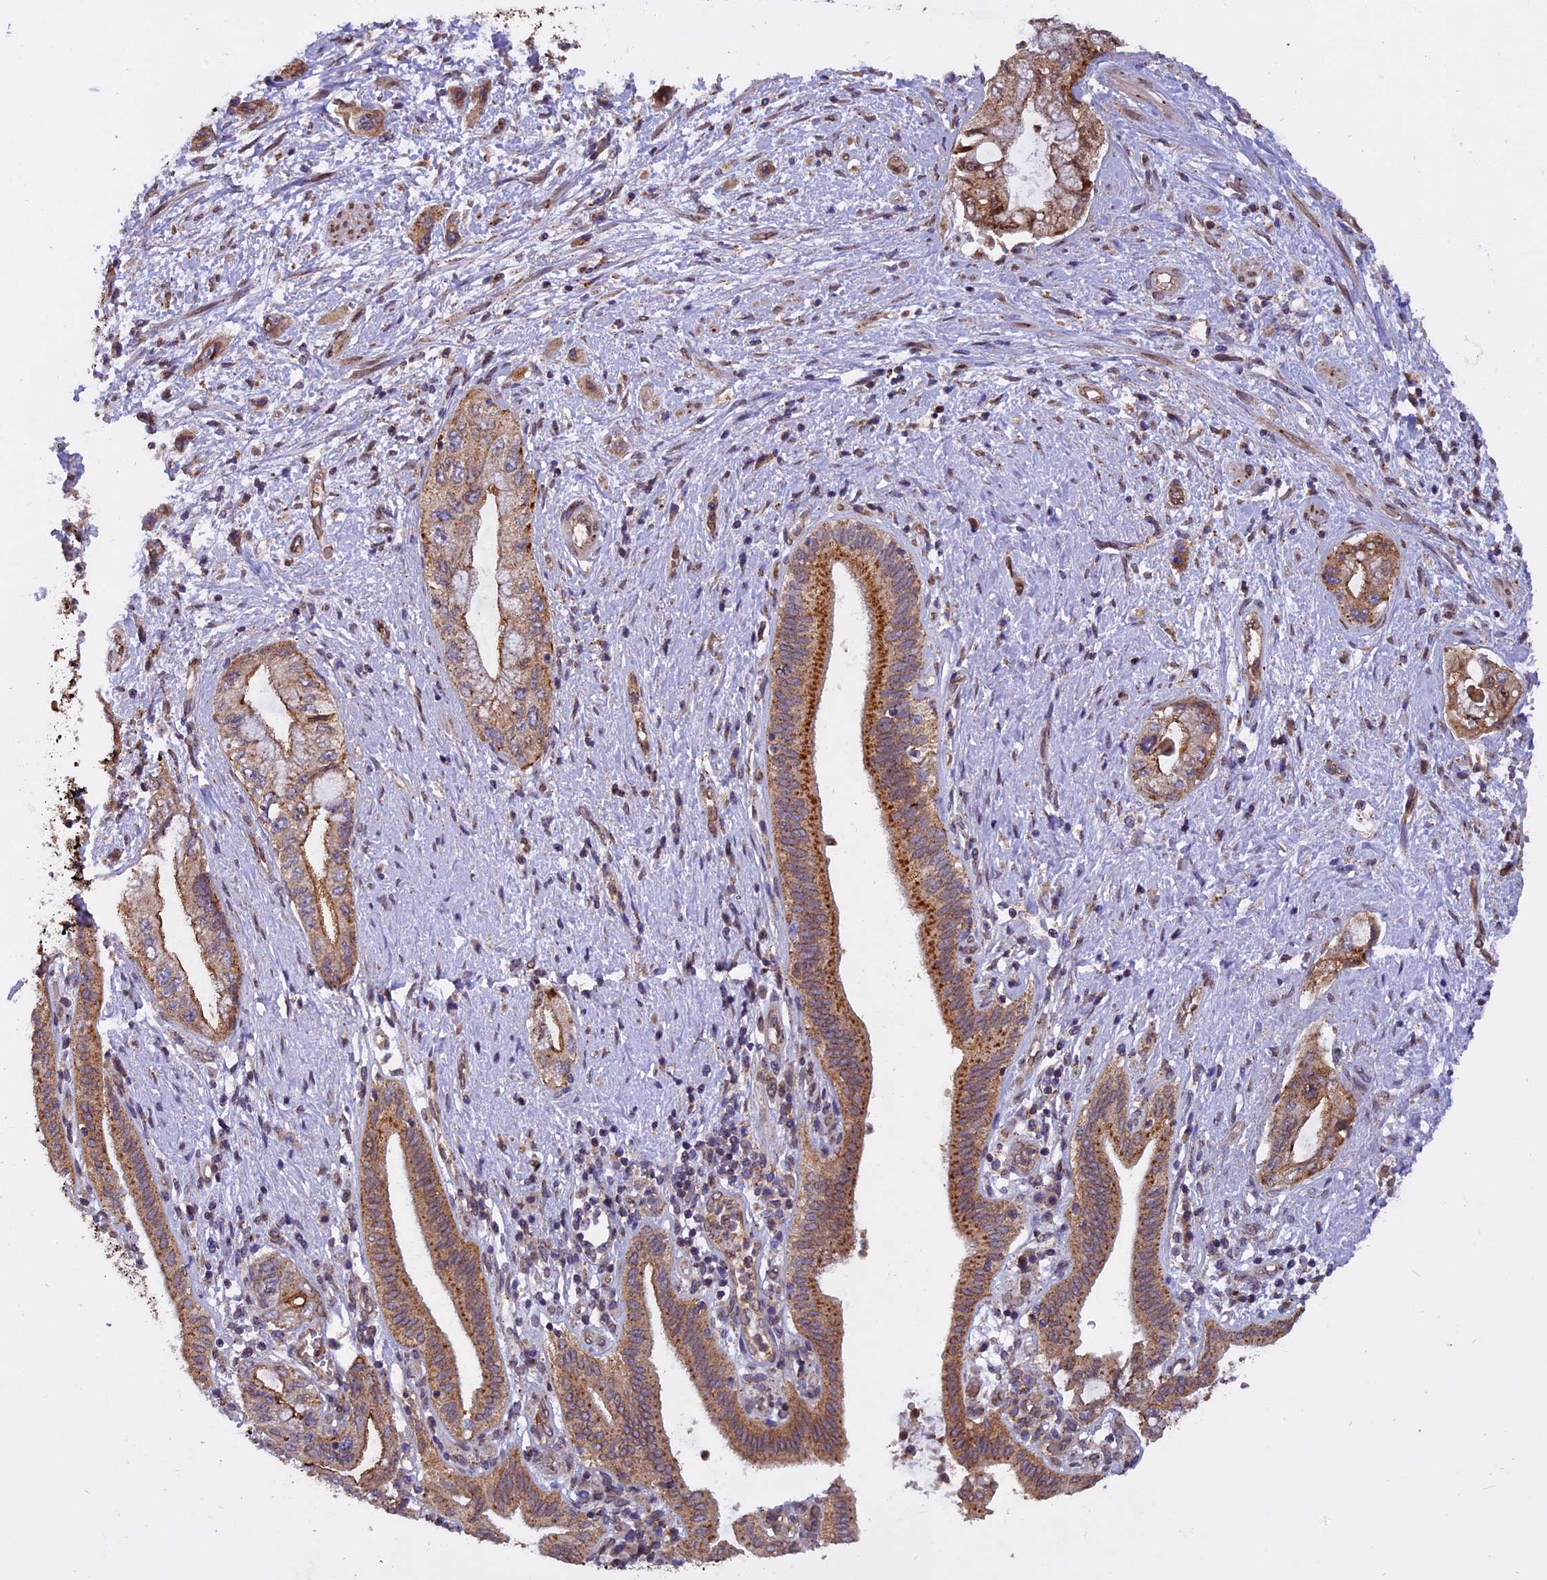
{"staining": {"intensity": "moderate", "quantity": ">75%", "location": "cytoplasmic/membranous"}, "tissue": "pancreatic cancer", "cell_type": "Tumor cells", "image_type": "cancer", "snomed": [{"axis": "morphology", "description": "Adenocarcinoma, NOS"}, {"axis": "topography", "description": "Pancreas"}], "caption": "High-magnification brightfield microscopy of pancreatic cancer (adenocarcinoma) stained with DAB (brown) and counterstained with hematoxylin (blue). tumor cells exhibit moderate cytoplasmic/membranous expression is appreciated in approximately>75% of cells. Using DAB (3,3'-diaminobenzidine) (brown) and hematoxylin (blue) stains, captured at high magnification using brightfield microscopy.", "gene": "CHMP2A", "patient": {"sex": "female", "age": 73}}